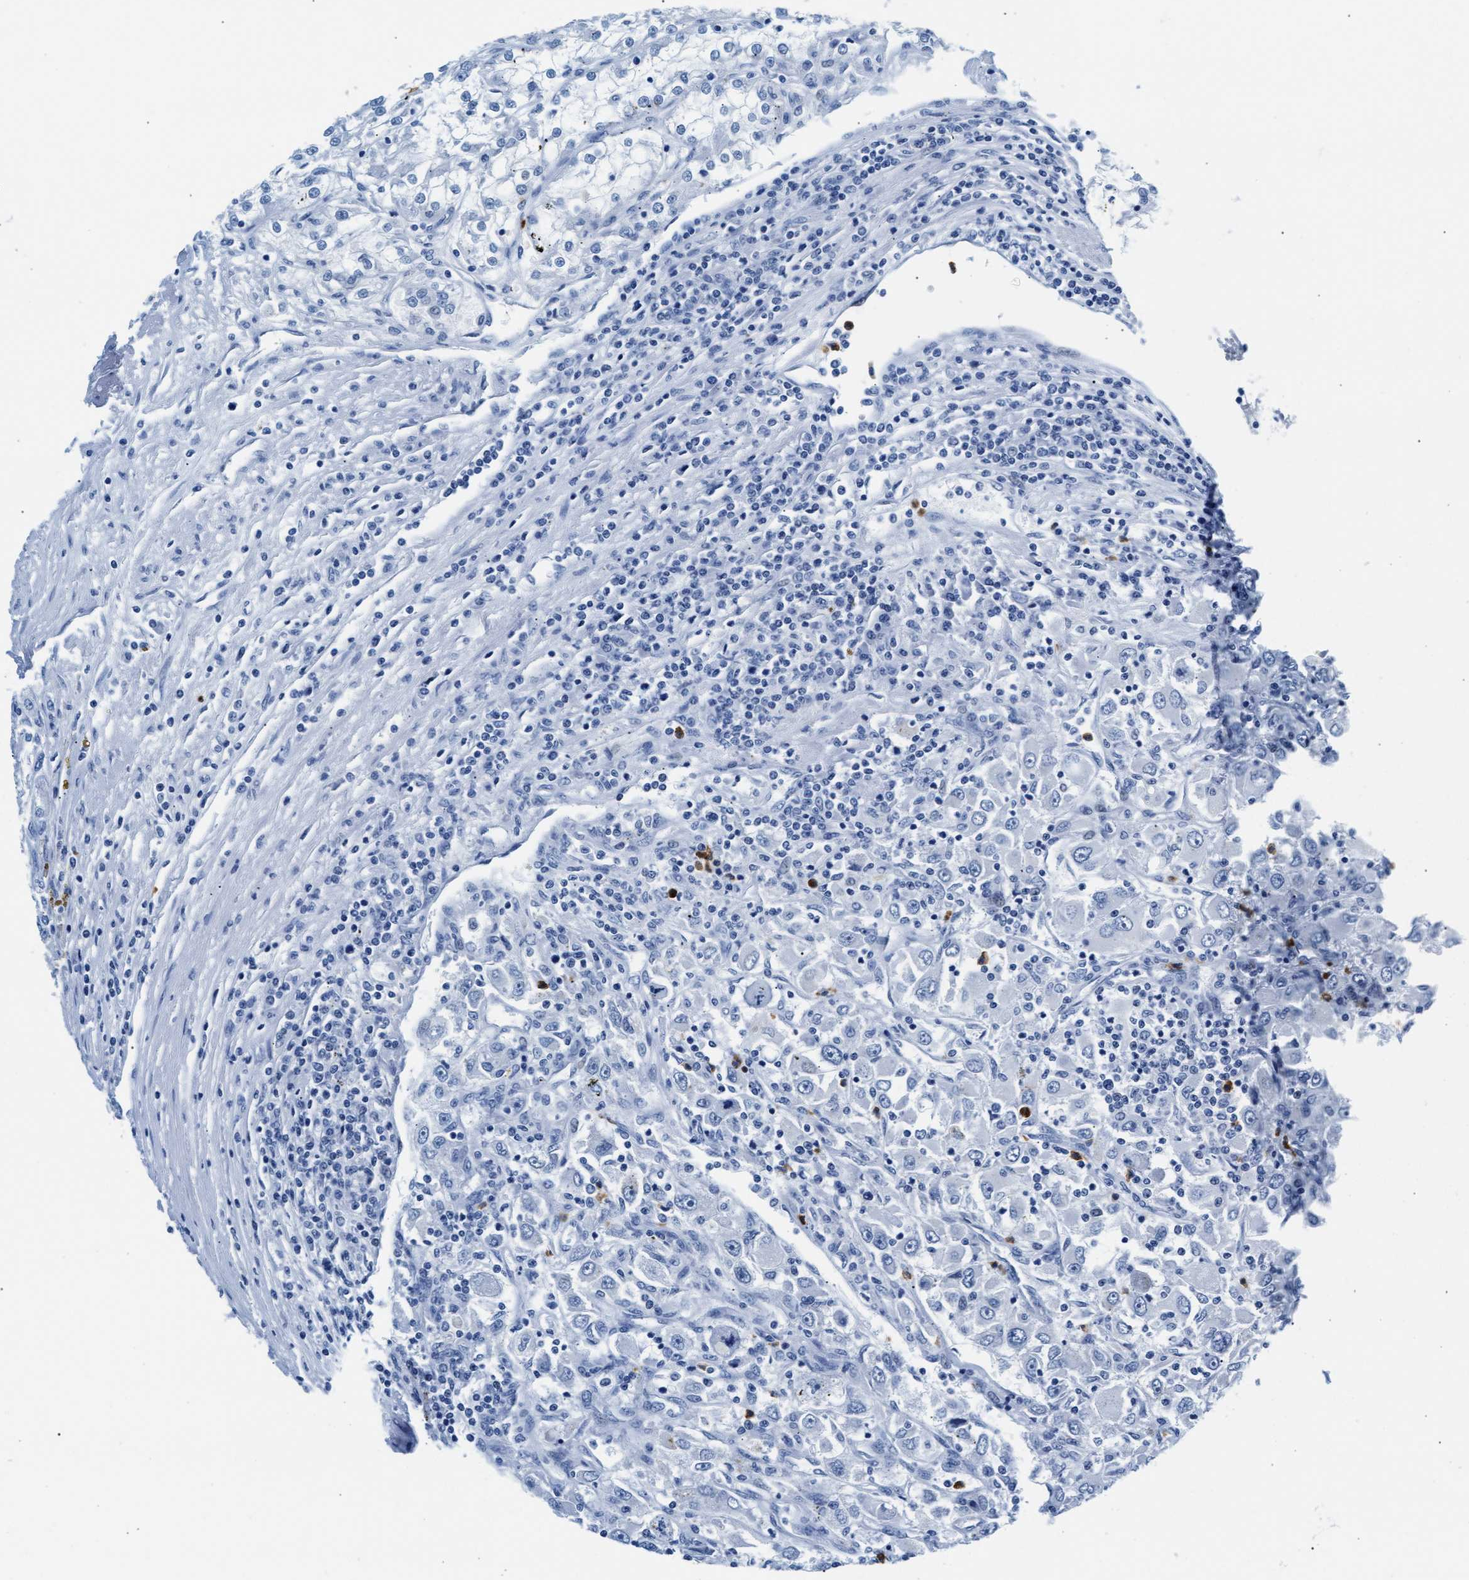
{"staining": {"intensity": "negative", "quantity": "none", "location": "none"}, "tissue": "renal cancer", "cell_type": "Tumor cells", "image_type": "cancer", "snomed": [{"axis": "morphology", "description": "Adenocarcinoma, NOS"}, {"axis": "topography", "description": "Kidney"}], "caption": "Immunohistochemistry (IHC) of human renal cancer (adenocarcinoma) demonstrates no positivity in tumor cells.", "gene": "MMP8", "patient": {"sex": "female", "age": 52}}